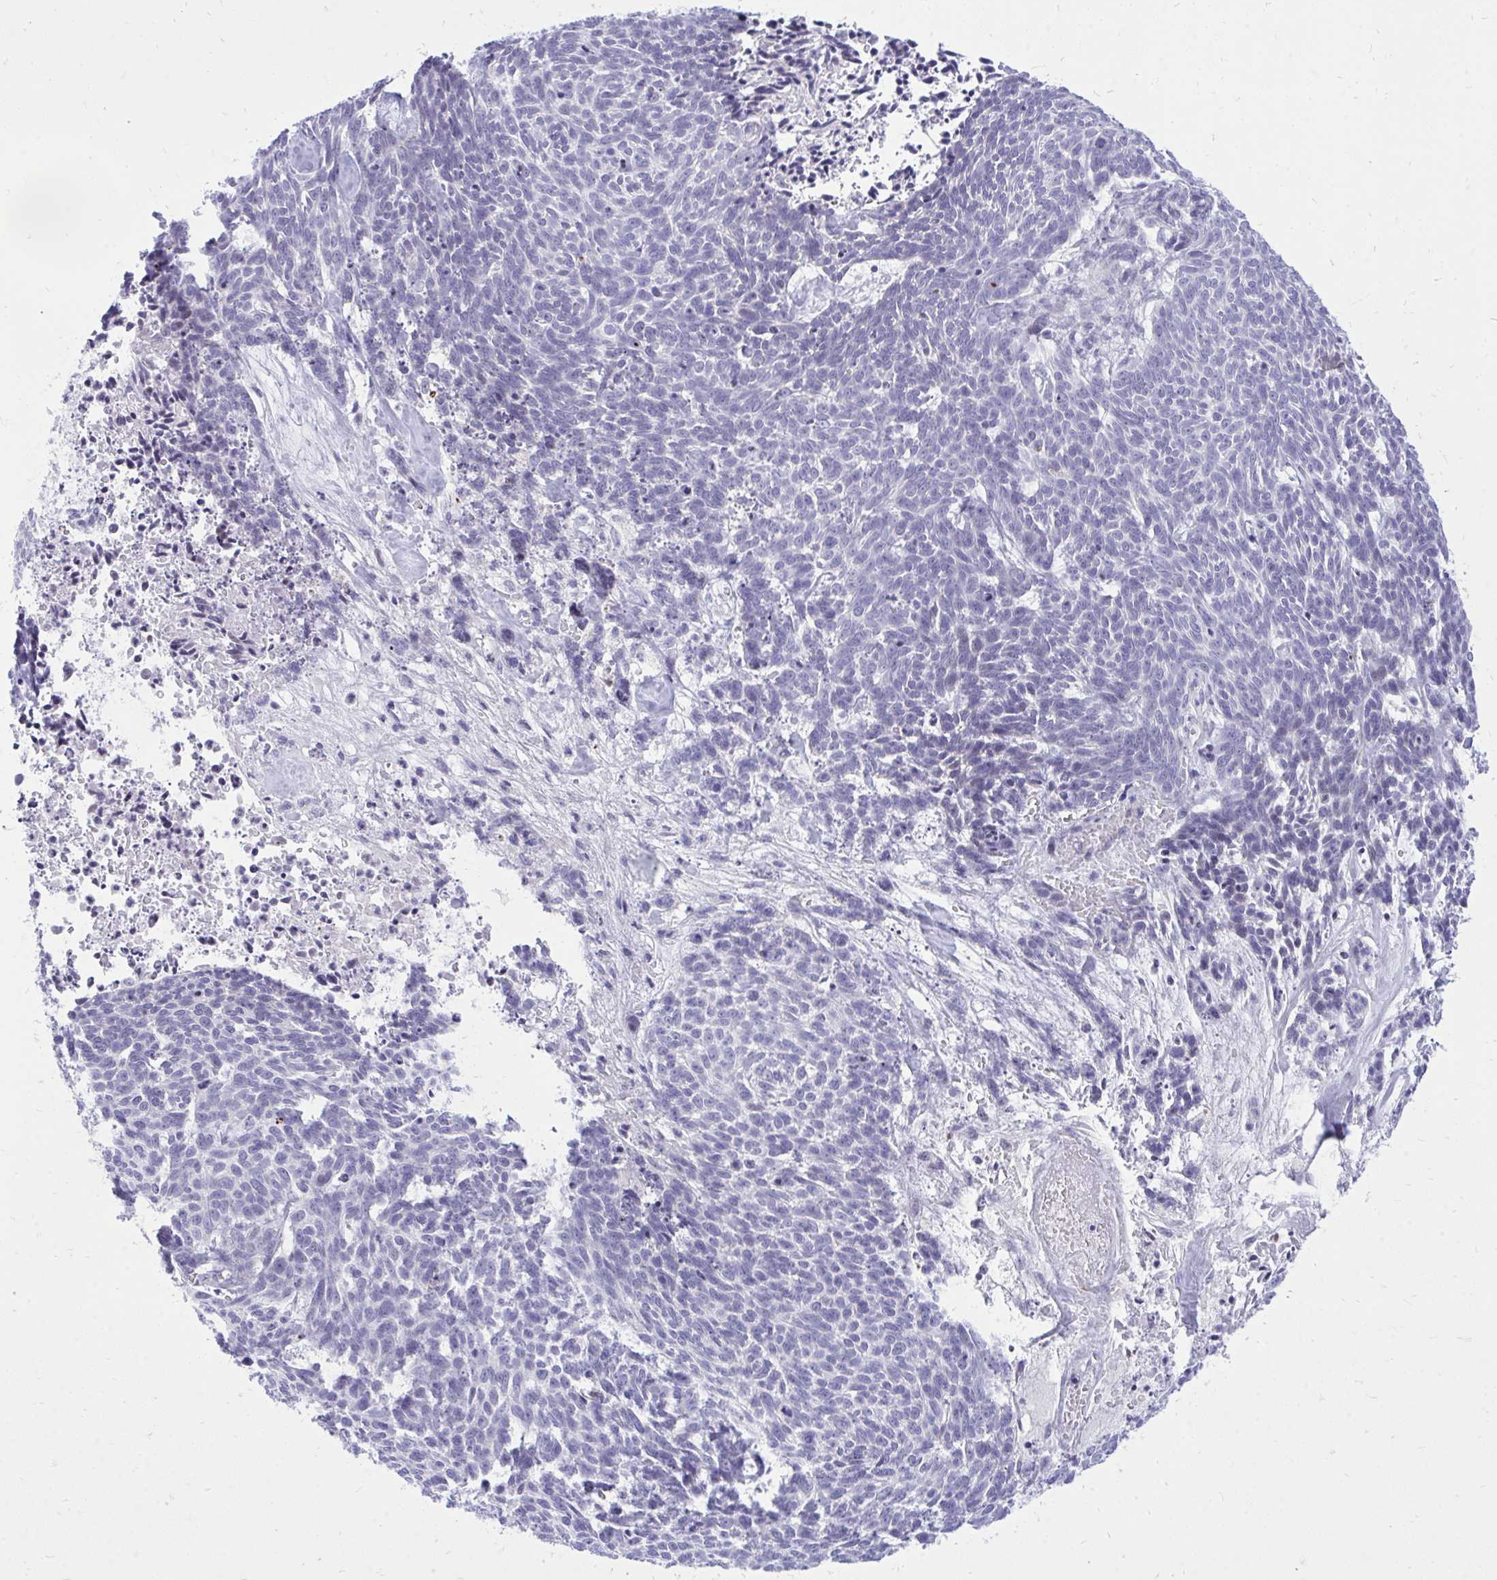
{"staining": {"intensity": "negative", "quantity": "none", "location": "none"}, "tissue": "skin cancer", "cell_type": "Tumor cells", "image_type": "cancer", "snomed": [{"axis": "morphology", "description": "Basal cell carcinoma"}, {"axis": "topography", "description": "Skin"}], "caption": "DAB (3,3'-diaminobenzidine) immunohistochemical staining of skin cancer (basal cell carcinoma) exhibits no significant staining in tumor cells. (Brightfield microscopy of DAB immunohistochemistry at high magnification).", "gene": "GABRA1", "patient": {"sex": "female", "age": 93}}